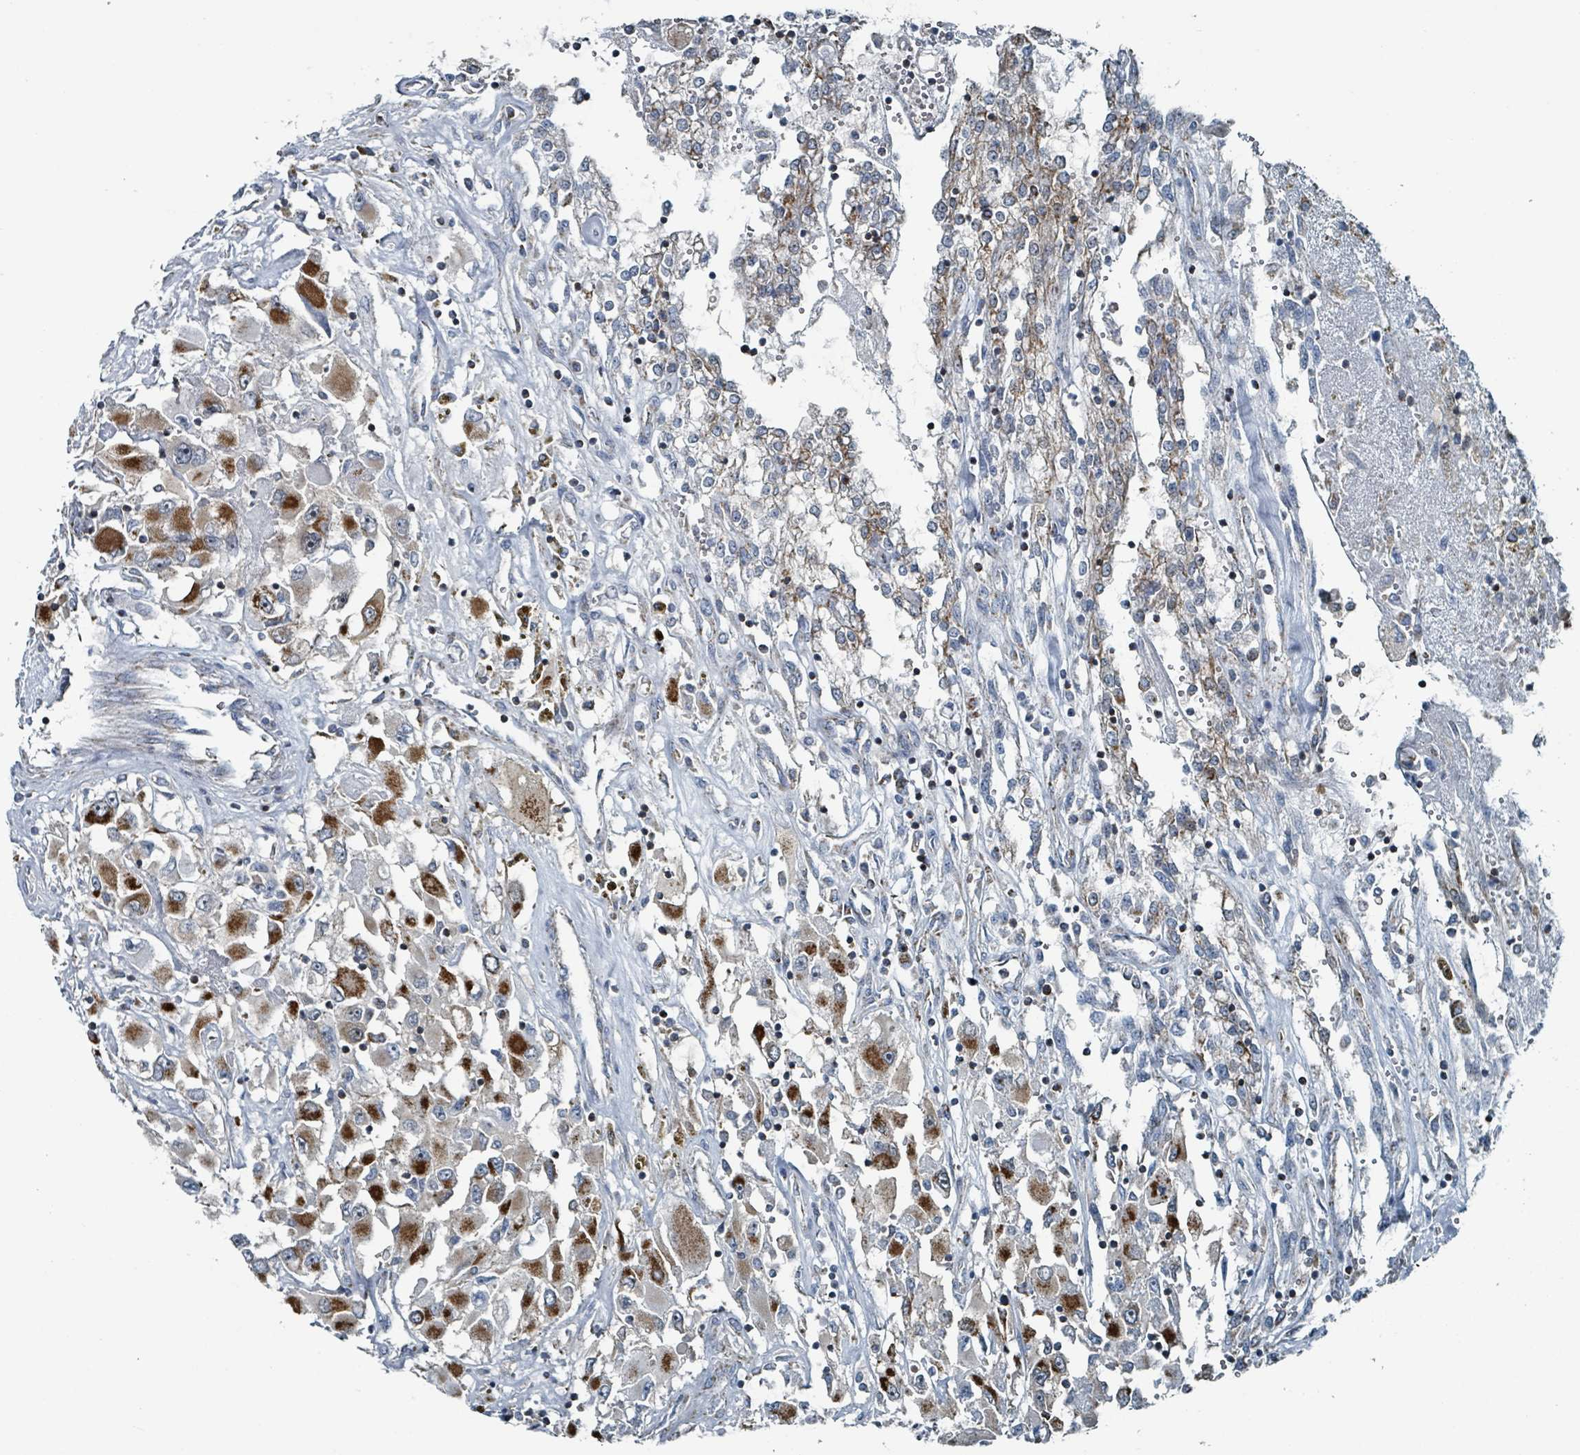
{"staining": {"intensity": "strong", "quantity": "25%-75%", "location": "cytoplasmic/membranous"}, "tissue": "renal cancer", "cell_type": "Tumor cells", "image_type": "cancer", "snomed": [{"axis": "morphology", "description": "Adenocarcinoma, NOS"}, {"axis": "topography", "description": "Kidney"}], "caption": "Immunohistochemical staining of human renal cancer reveals high levels of strong cytoplasmic/membranous protein positivity in approximately 25%-75% of tumor cells.", "gene": "ABHD18", "patient": {"sex": "female", "age": 52}}